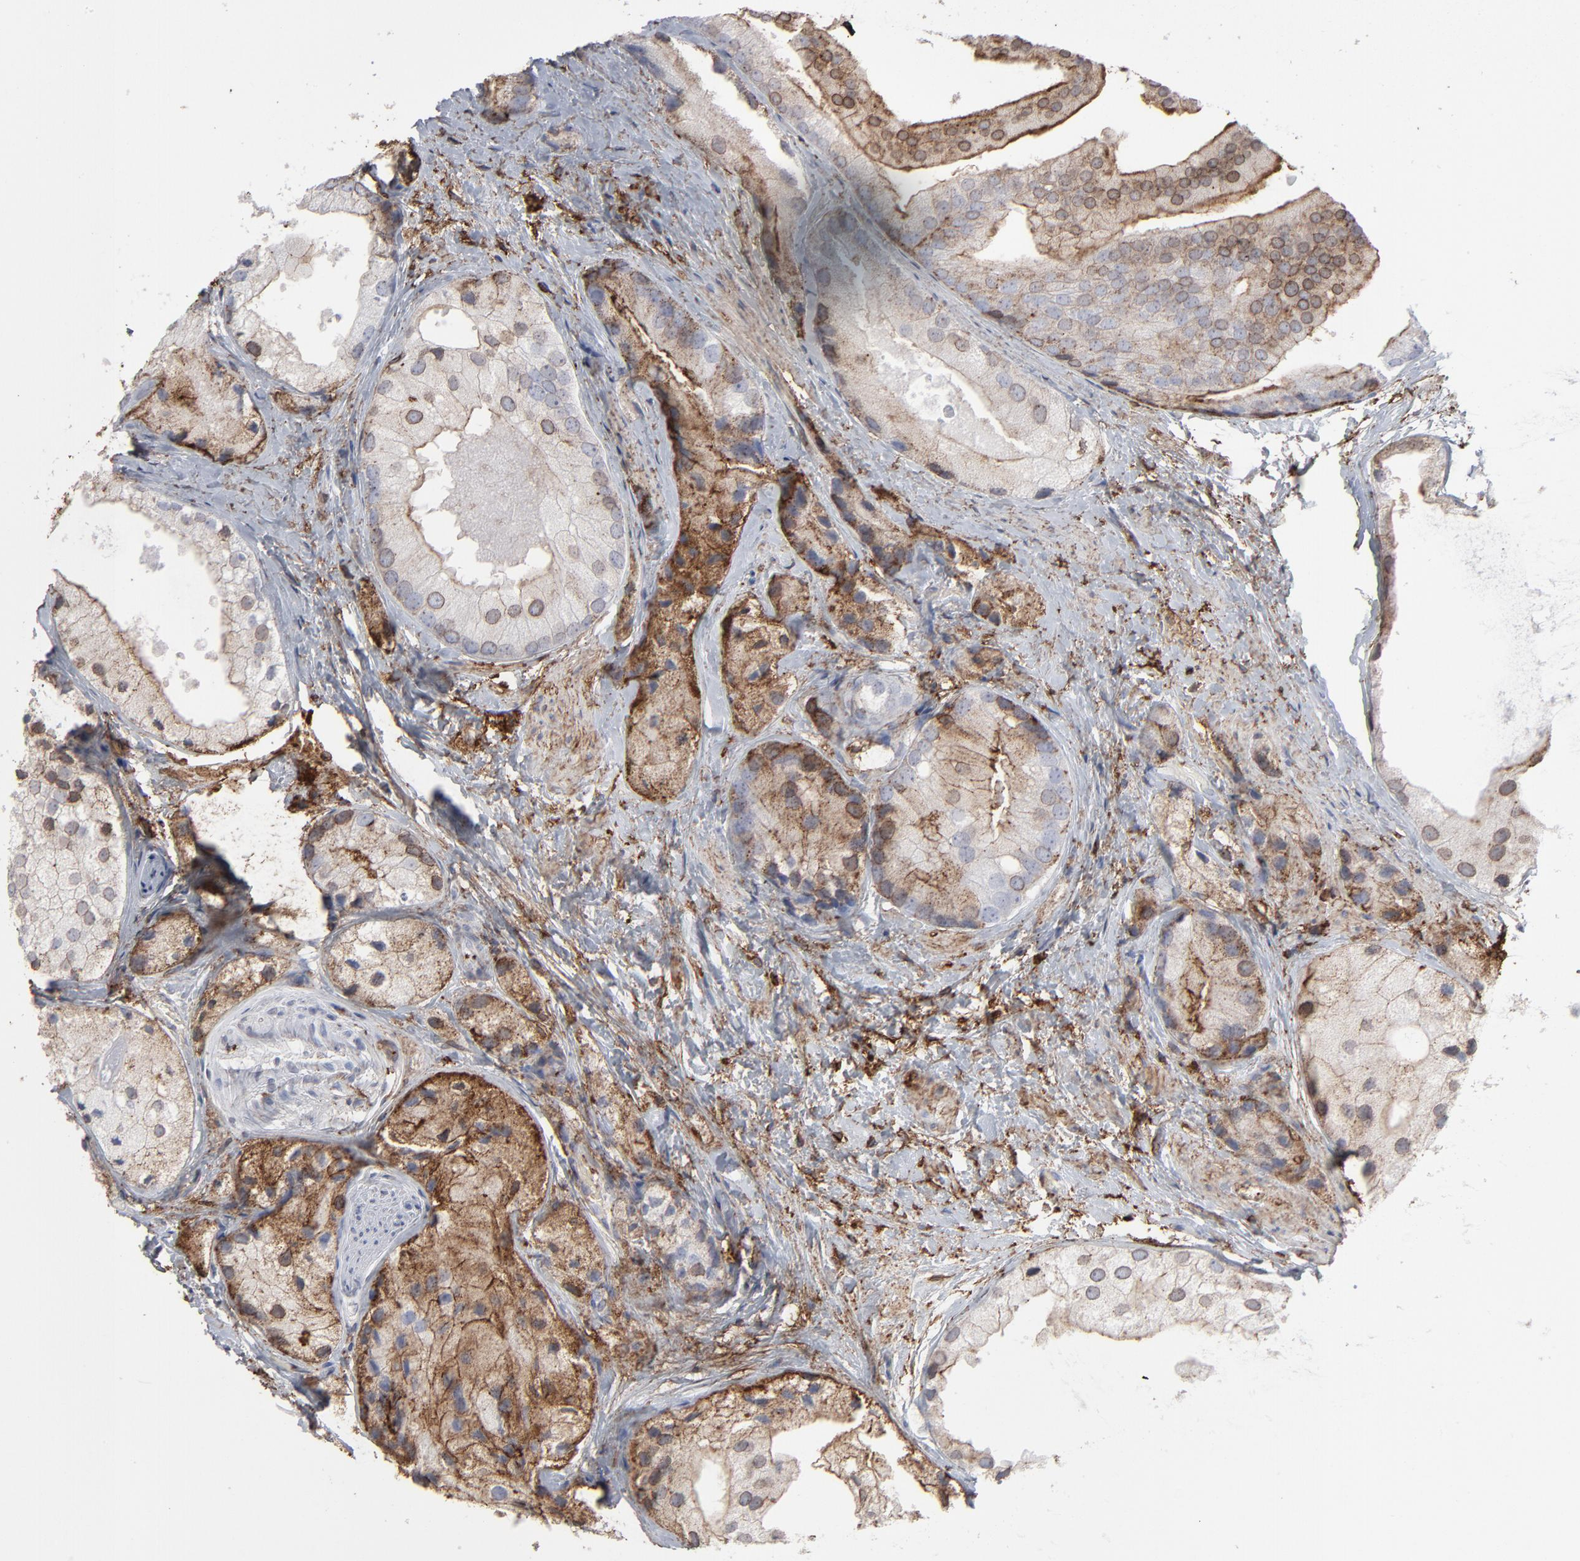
{"staining": {"intensity": "moderate", "quantity": "25%-75%", "location": "cytoplasmic/membranous"}, "tissue": "prostate cancer", "cell_type": "Tumor cells", "image_type": "cancer", "snomed": [{"axis": "morphology", "description": "Adenocarcinoma, Low grade"}, {"axis": "topography", "description": "Prostate"}], "caption": "A high-resolution micrograph shows immunohistochemistry staining of adenocarcinoma (low-grade) (prostate), which shows moderate cytoplasmic/membranous staining in about 25%-75% of tumor cells.", "gene": "ANXA5", "patient": {"sex": "male", "age": 69}}